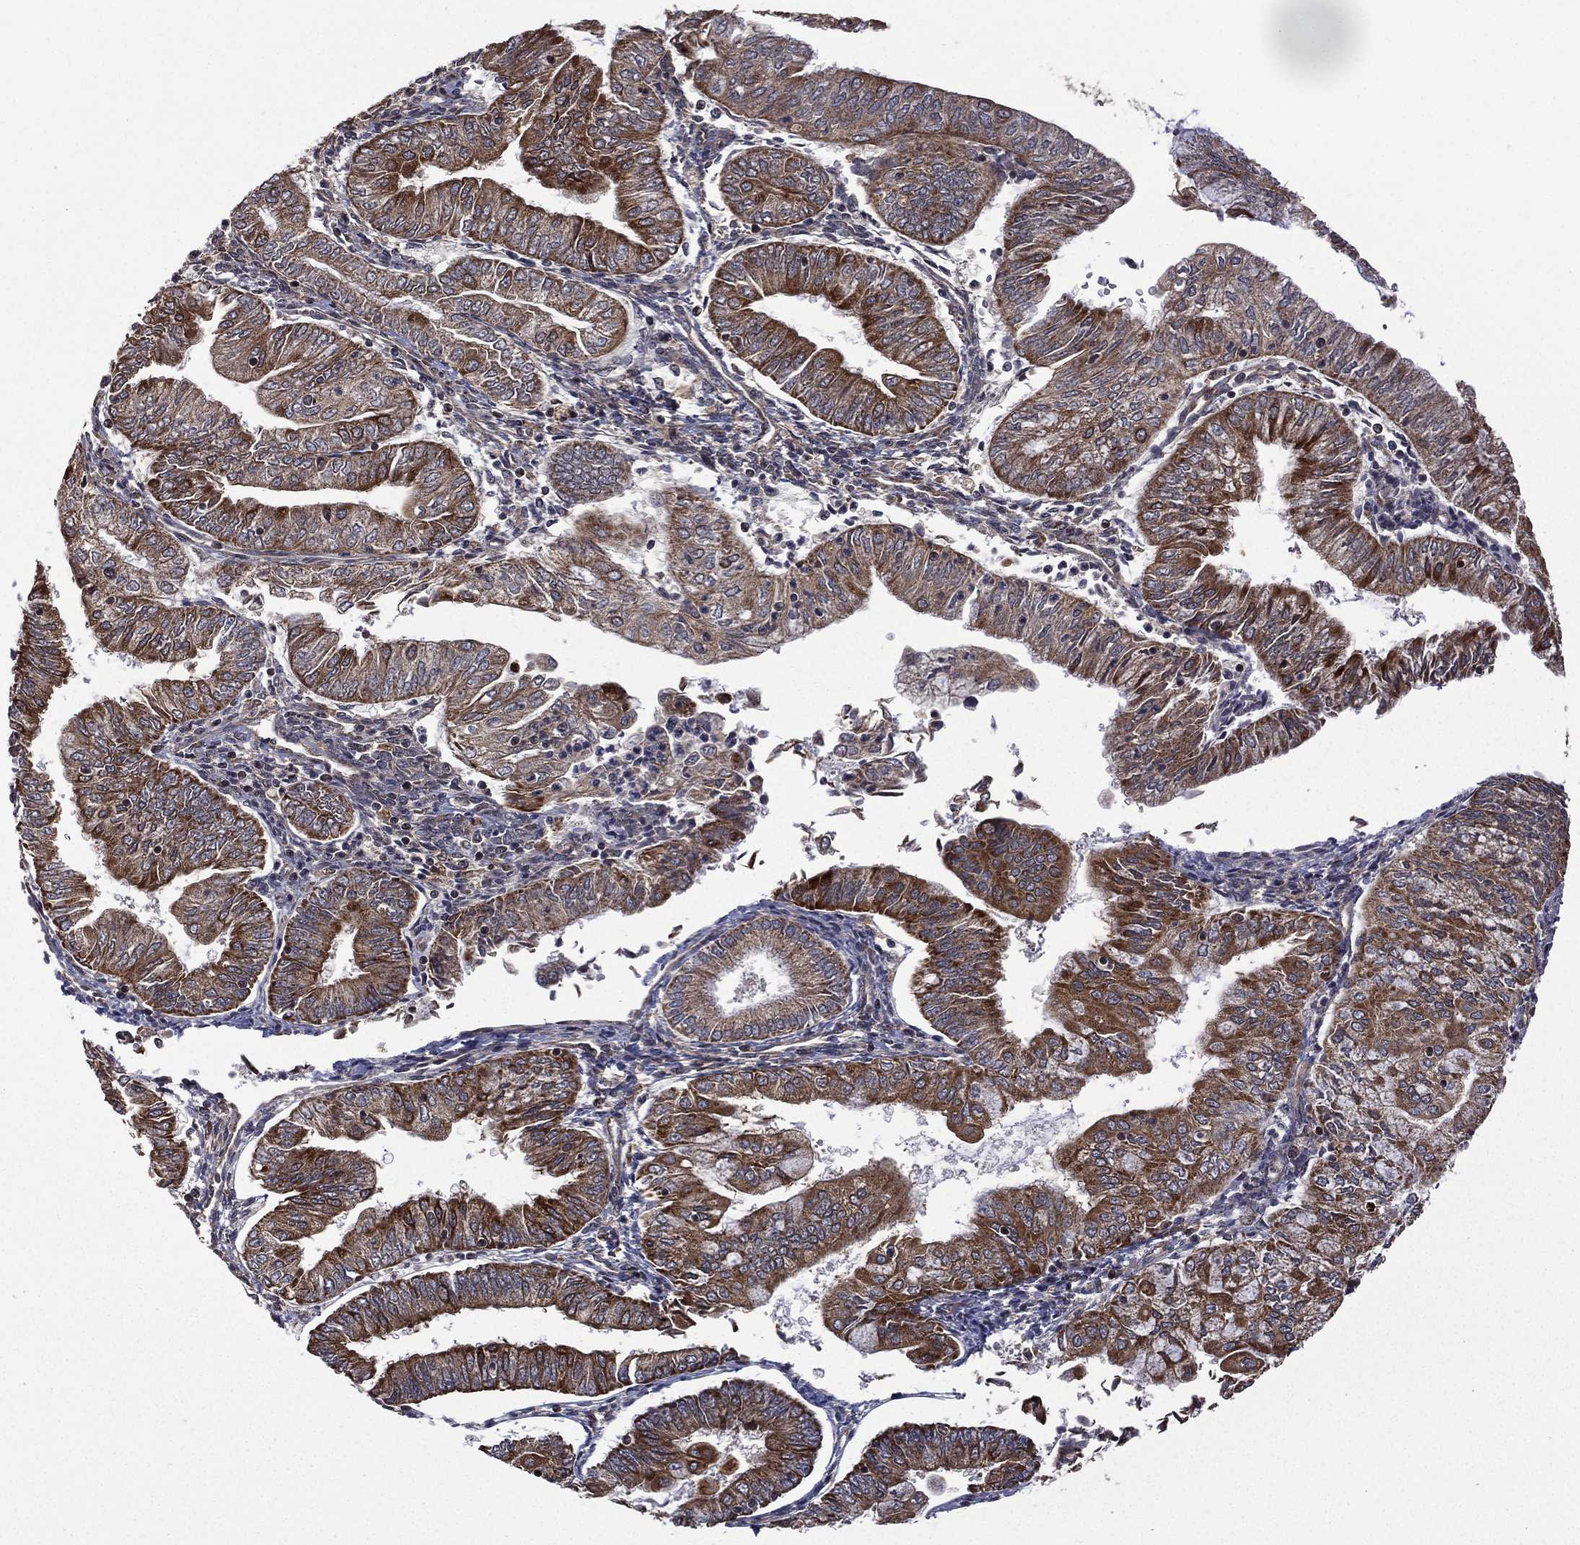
{"staining": {"intensity": "strong", "quantity": ">75%", "location": "cytoplasmic/membranous"}, "tissue": "endometrial cancer", "cell_type": "Tumor cells", "image_type": "cancer", "snomed": [{"axis": "morphology", "description": "Adenocarcinoma, NOS"}, {"axis": "topography", "description": "Endometrium"}], "caption": "Tumor cells reveal high levels of strong cytoplasmic/membranous staining in approximately >75% of cells in endometrial cancer.", "gene": "GIMAP6", "patient": {"sex": "female", "age": 55}}